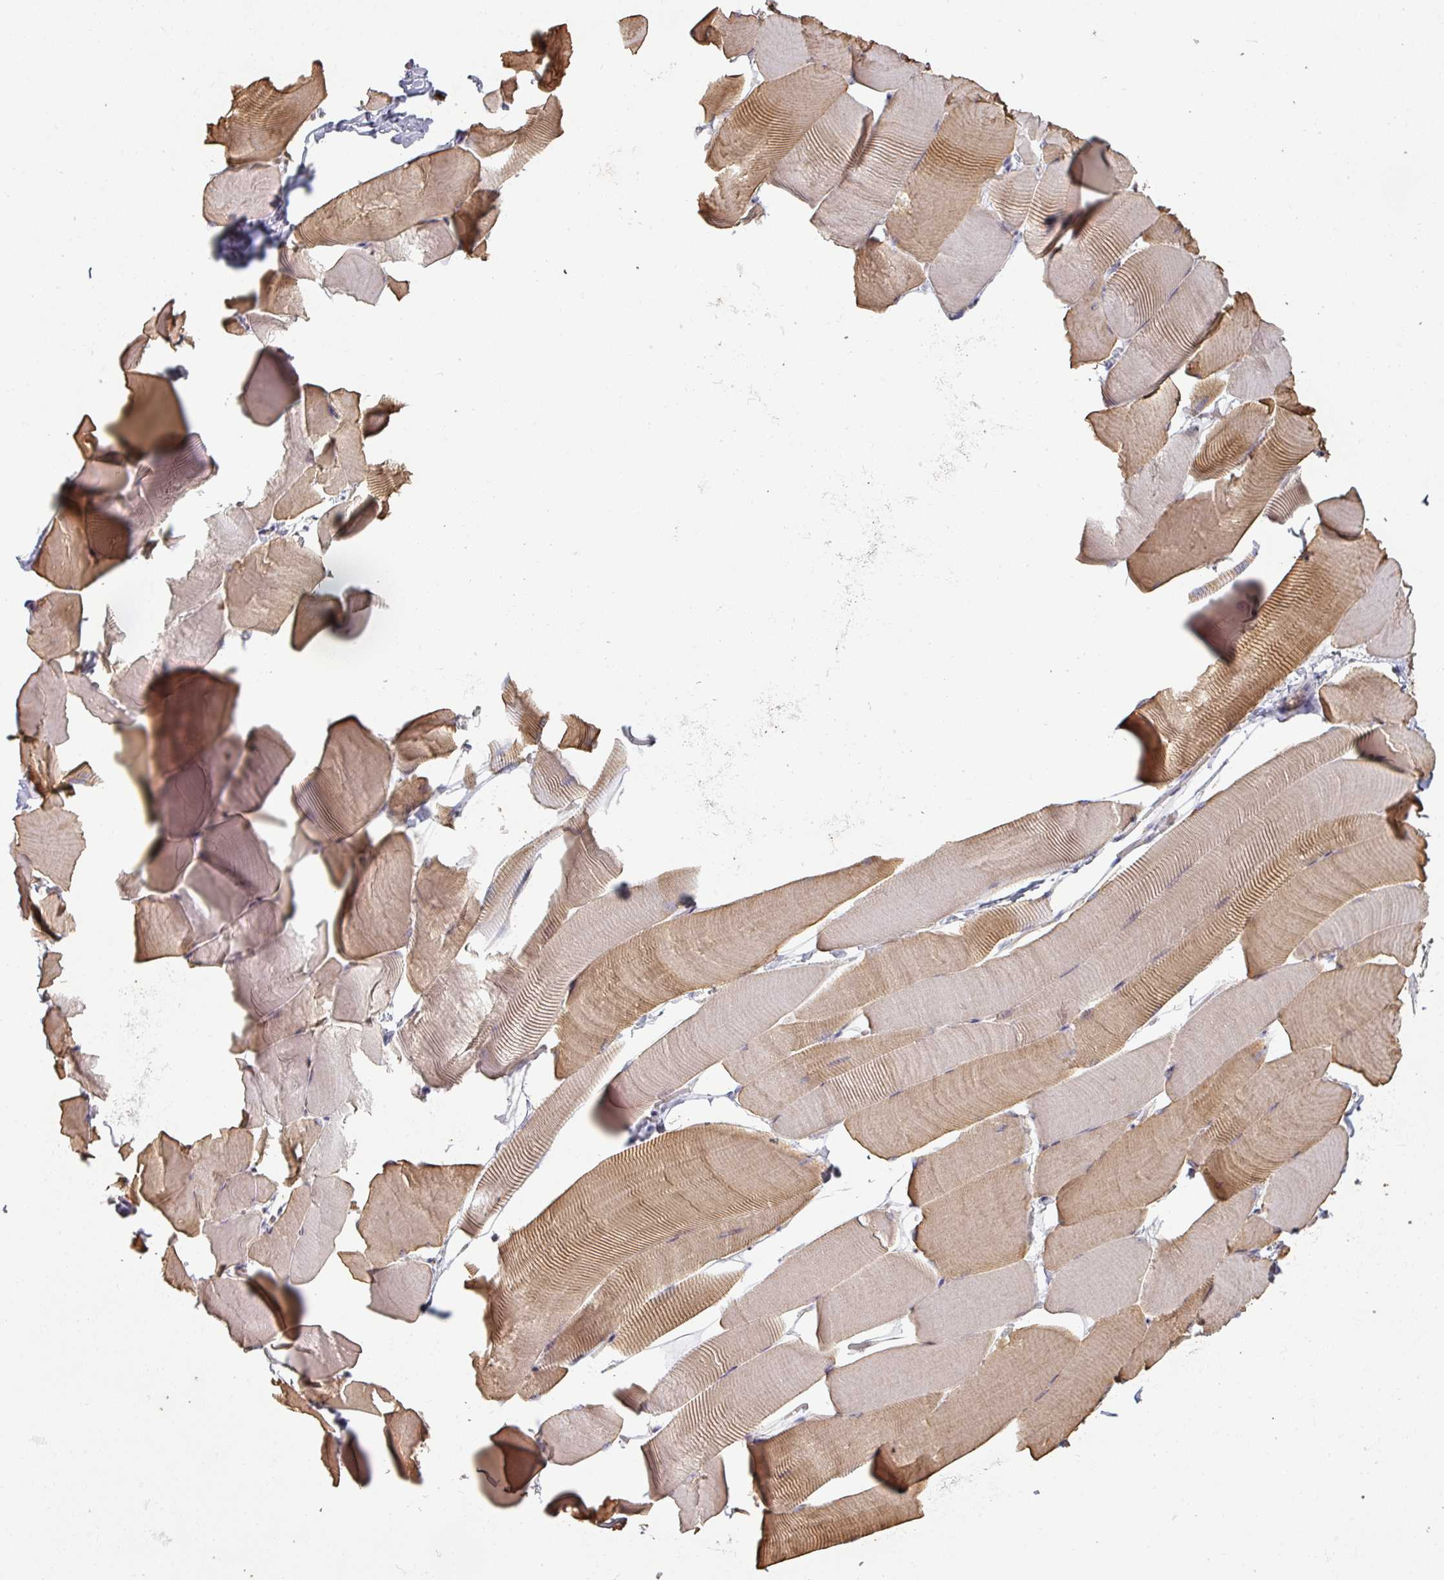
{"staining": {"intensity": "moderate", "quantity": "25%-75%", "location": "cytoplasmic/membranous"}, "tissue": "skeletal muscle", "cell_type": "Myocytes", "image_type": "normal", "snomed": [{"axis": "morphology", "description": "Normal tissue, NOS"}, {"axis": "topography", "description": "Skeletal muscle"}], "caption": "The immunohistochemical stain labels moderate cytoplasmic/membranous positivity in myocytes of unremarkable skeletal muscle.", "gene": "PLEKHJ1", "patient": {"sex": "male", "age": 25}}